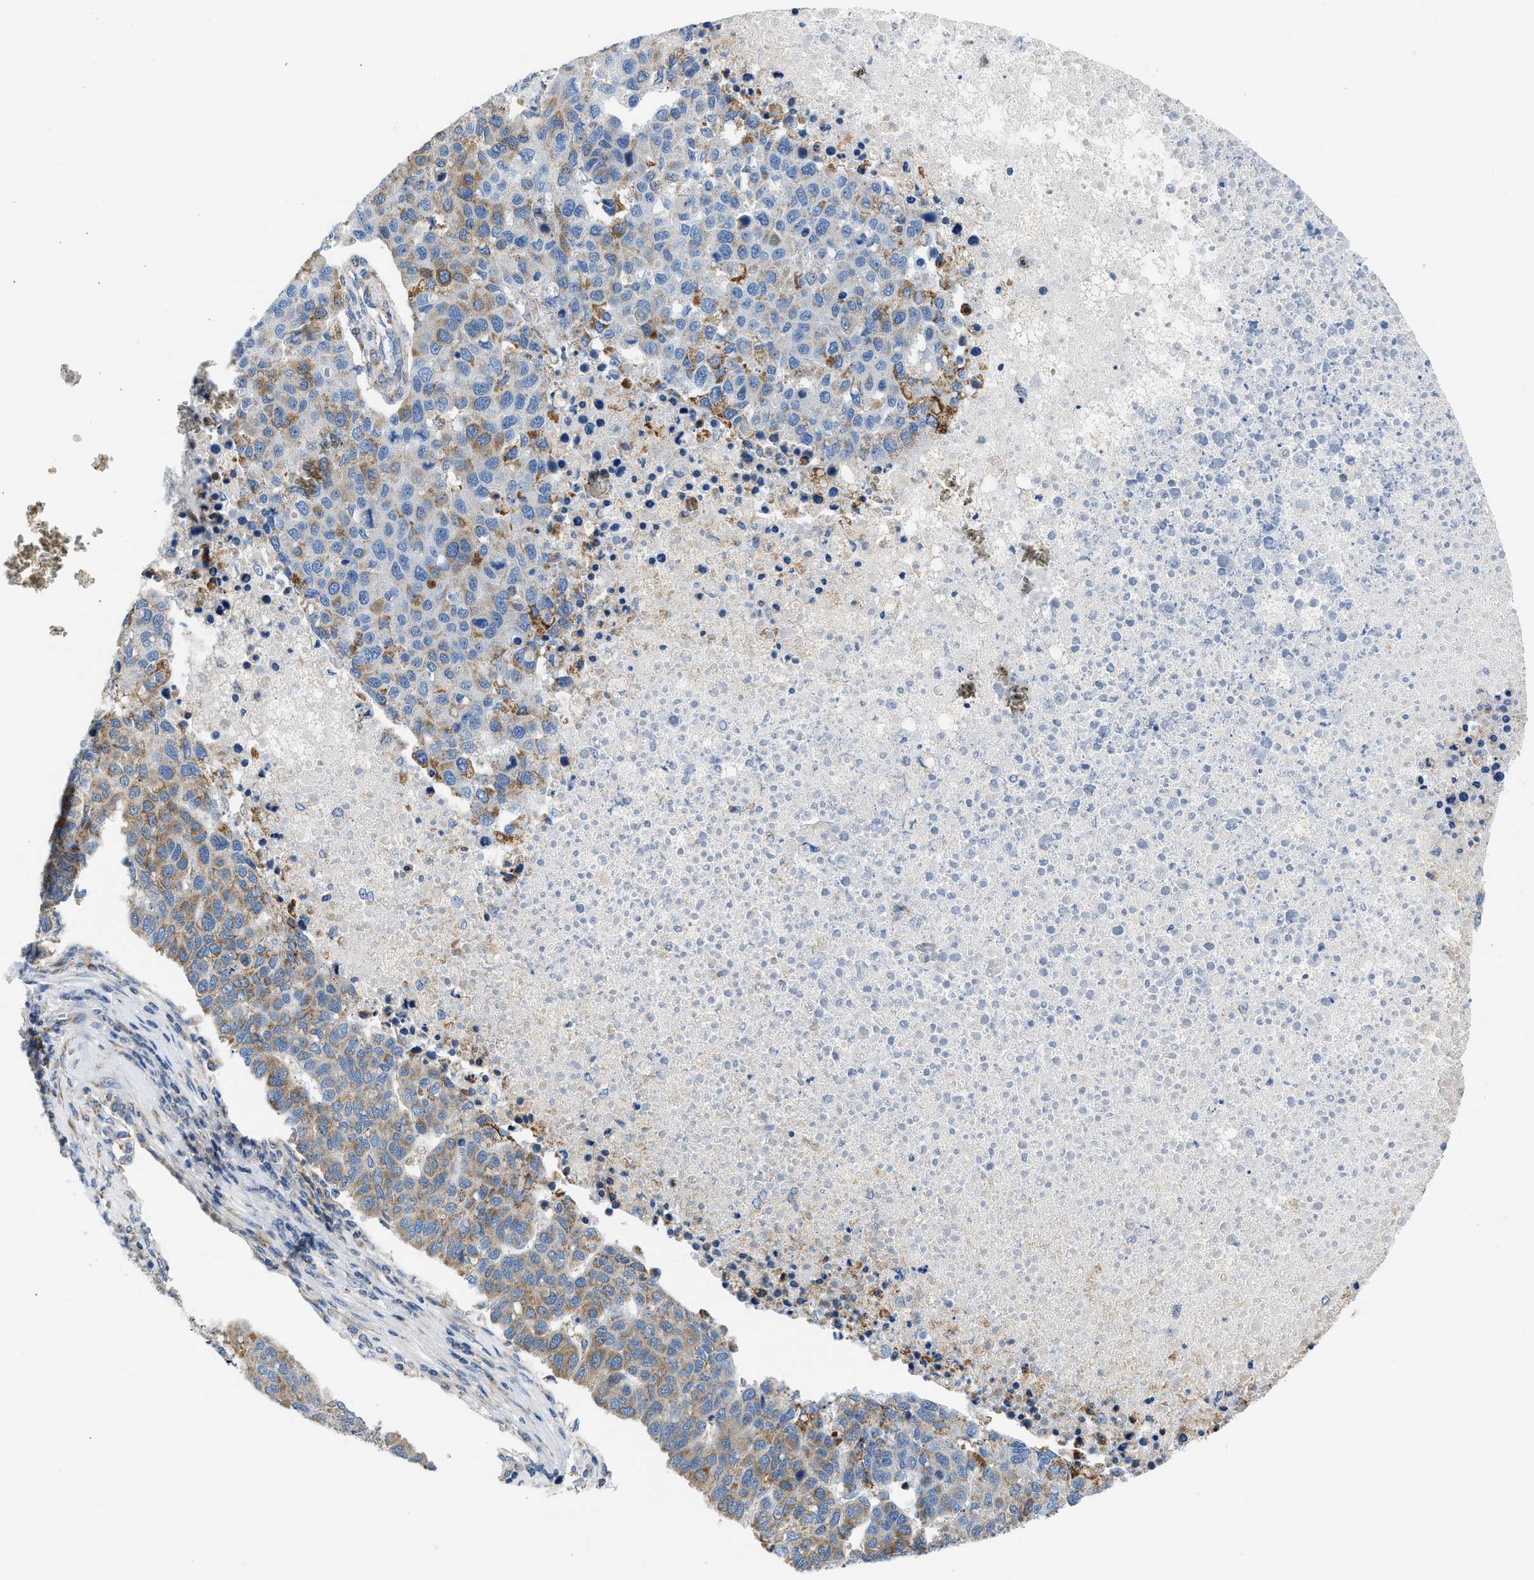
{"staining": {"intensity": "moderate", "quantity": "<25%", "location": "cytoplasmic/membranous"}, "tissue": "pancreatic cancer", "cell_type": "Tumor cells", "image_type": "cancer", "snomed": [{"axis": "morphology", "description": "Adenocarcinoma, NOS"}, {"axis": "topography", "description": "Pancreas"}], "caption": "This micrograph shows adenocarcinoma (pancreatic) stained with IHC to label a protein in brown. The cytoplasmic/membranous of tumor cells show moderate positivity for the protein. Nuclei are counter-stained blue.", "gene": "CAMKK2", "patient": {"sex": "female", "age": 61}}